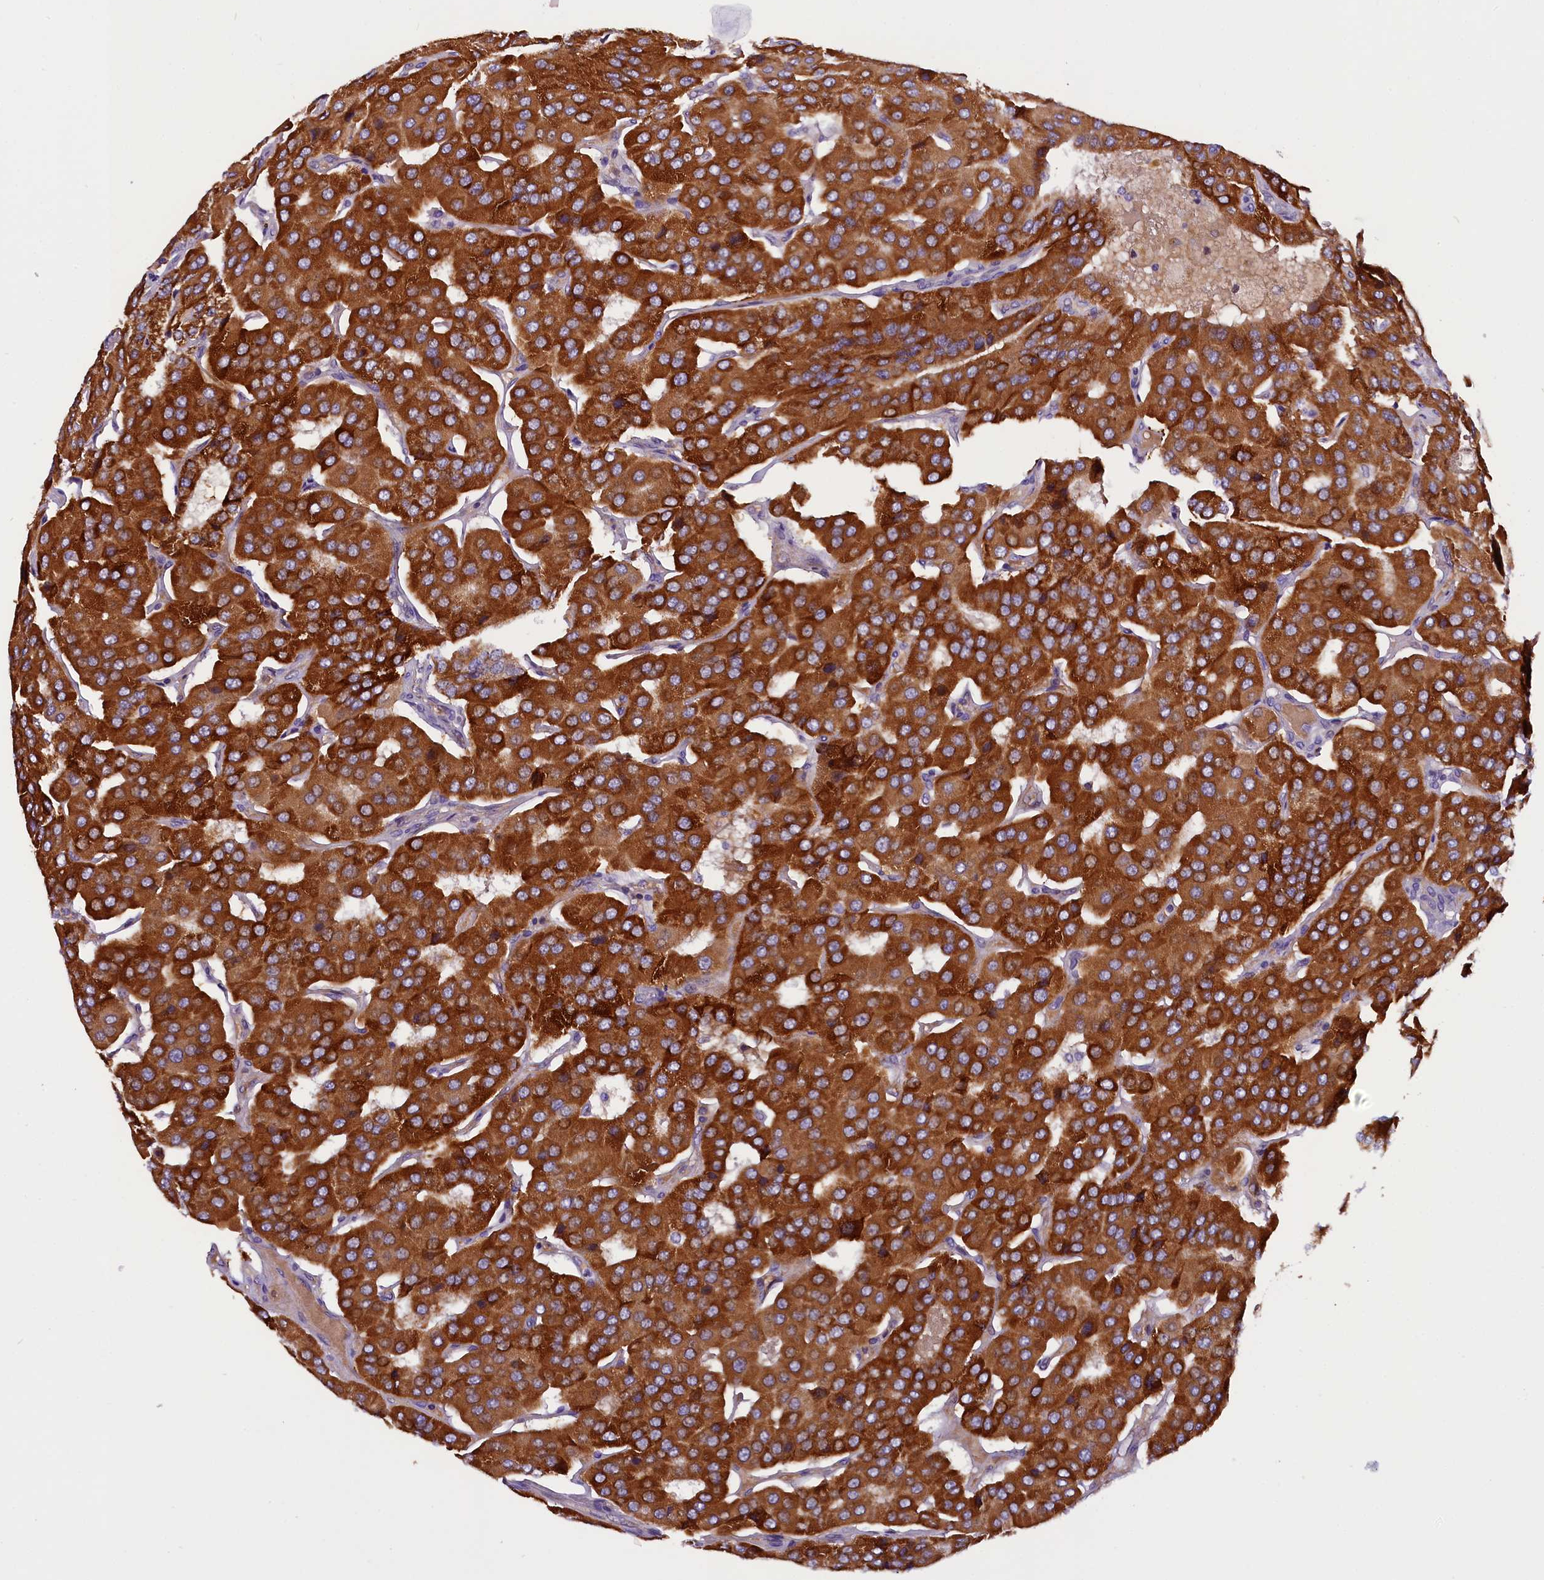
{"staining": {"intensity": "strong", "quantity": ">75%", "location": "cytoplasmic/membranous"}, "tissue": "parathyroid gland", "cell_type": "Glandular cells", "image_type": "normal", "snomed": [{"axis": "morphology", "description": "Normal tissue, NOS"}, {"axis": "morphology", "description": "Adenoma, NOS"}, {"axis": "topography", "description": "Parathyroid gland"}], "caption": "Immunohistochemical staining of unremarkable parathyroid gland shows high levels of strong cytoplasmic/membranous positivity in about >75% of glandular cells. (Brightfield microscopy of DAB IHC at high magnification).", "gene": "C9orf40", "patient": {"sex": "female", "age": 86}}